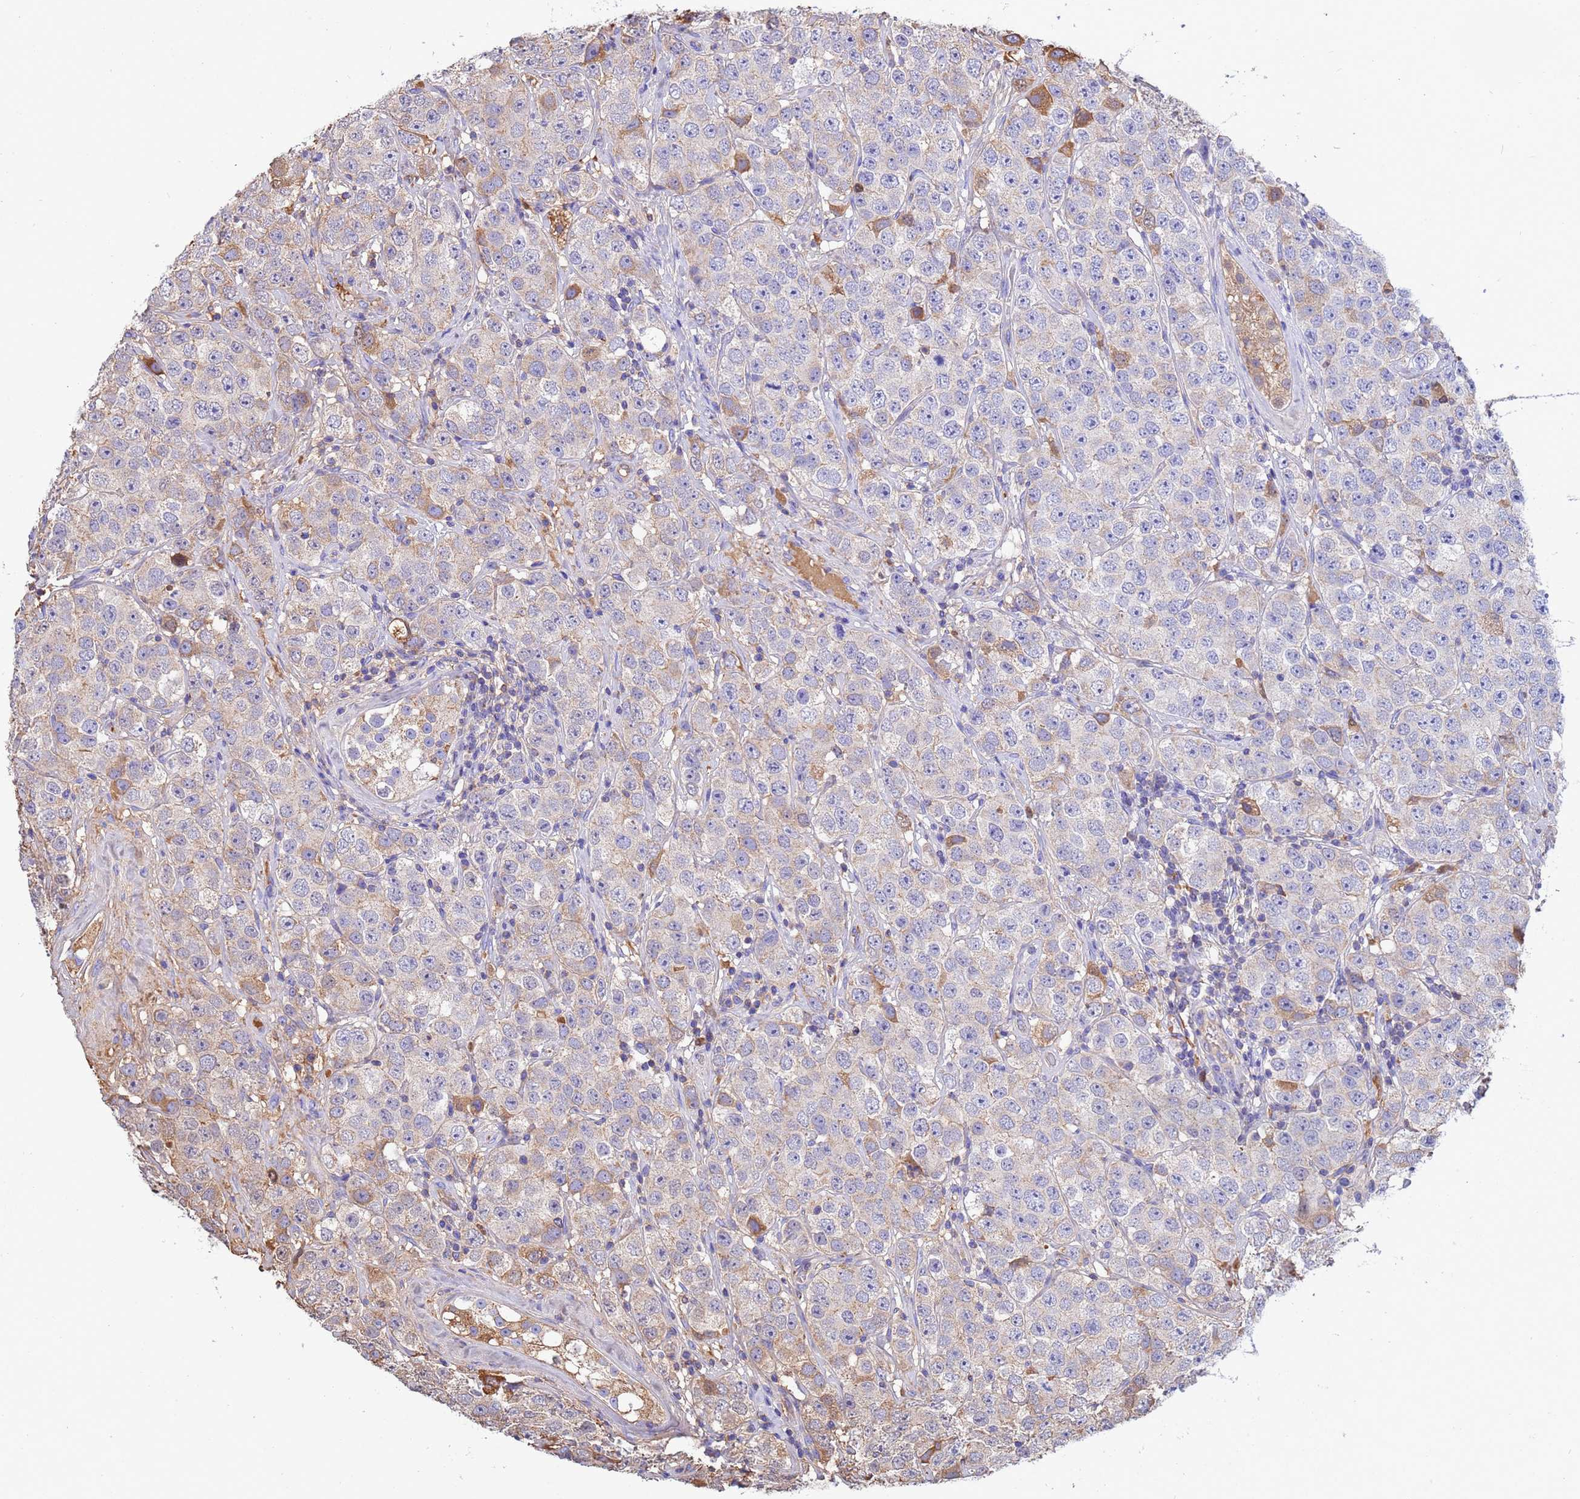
{"staining": {"intensity": "moderate", "quantity": "<25%", "location": "cytoplasmic/membranous"}, "tissue": "testis cancer", "cell_type": "Tumor cells", "image_type": "cancer", "snomed": [{"axis": "morphology", "description": "Seminoma, NOS"}, {"axis": "topography", "description": "Testis"}], "caption": "DAB immunohistochemical staining of testis cancer (seminoma) shows moderate cytoplasmic/membranous protein positivity in about <25% of tumor cells.", "gene": "GLUD1", "patient": {"sex": "male", "age": 28}}